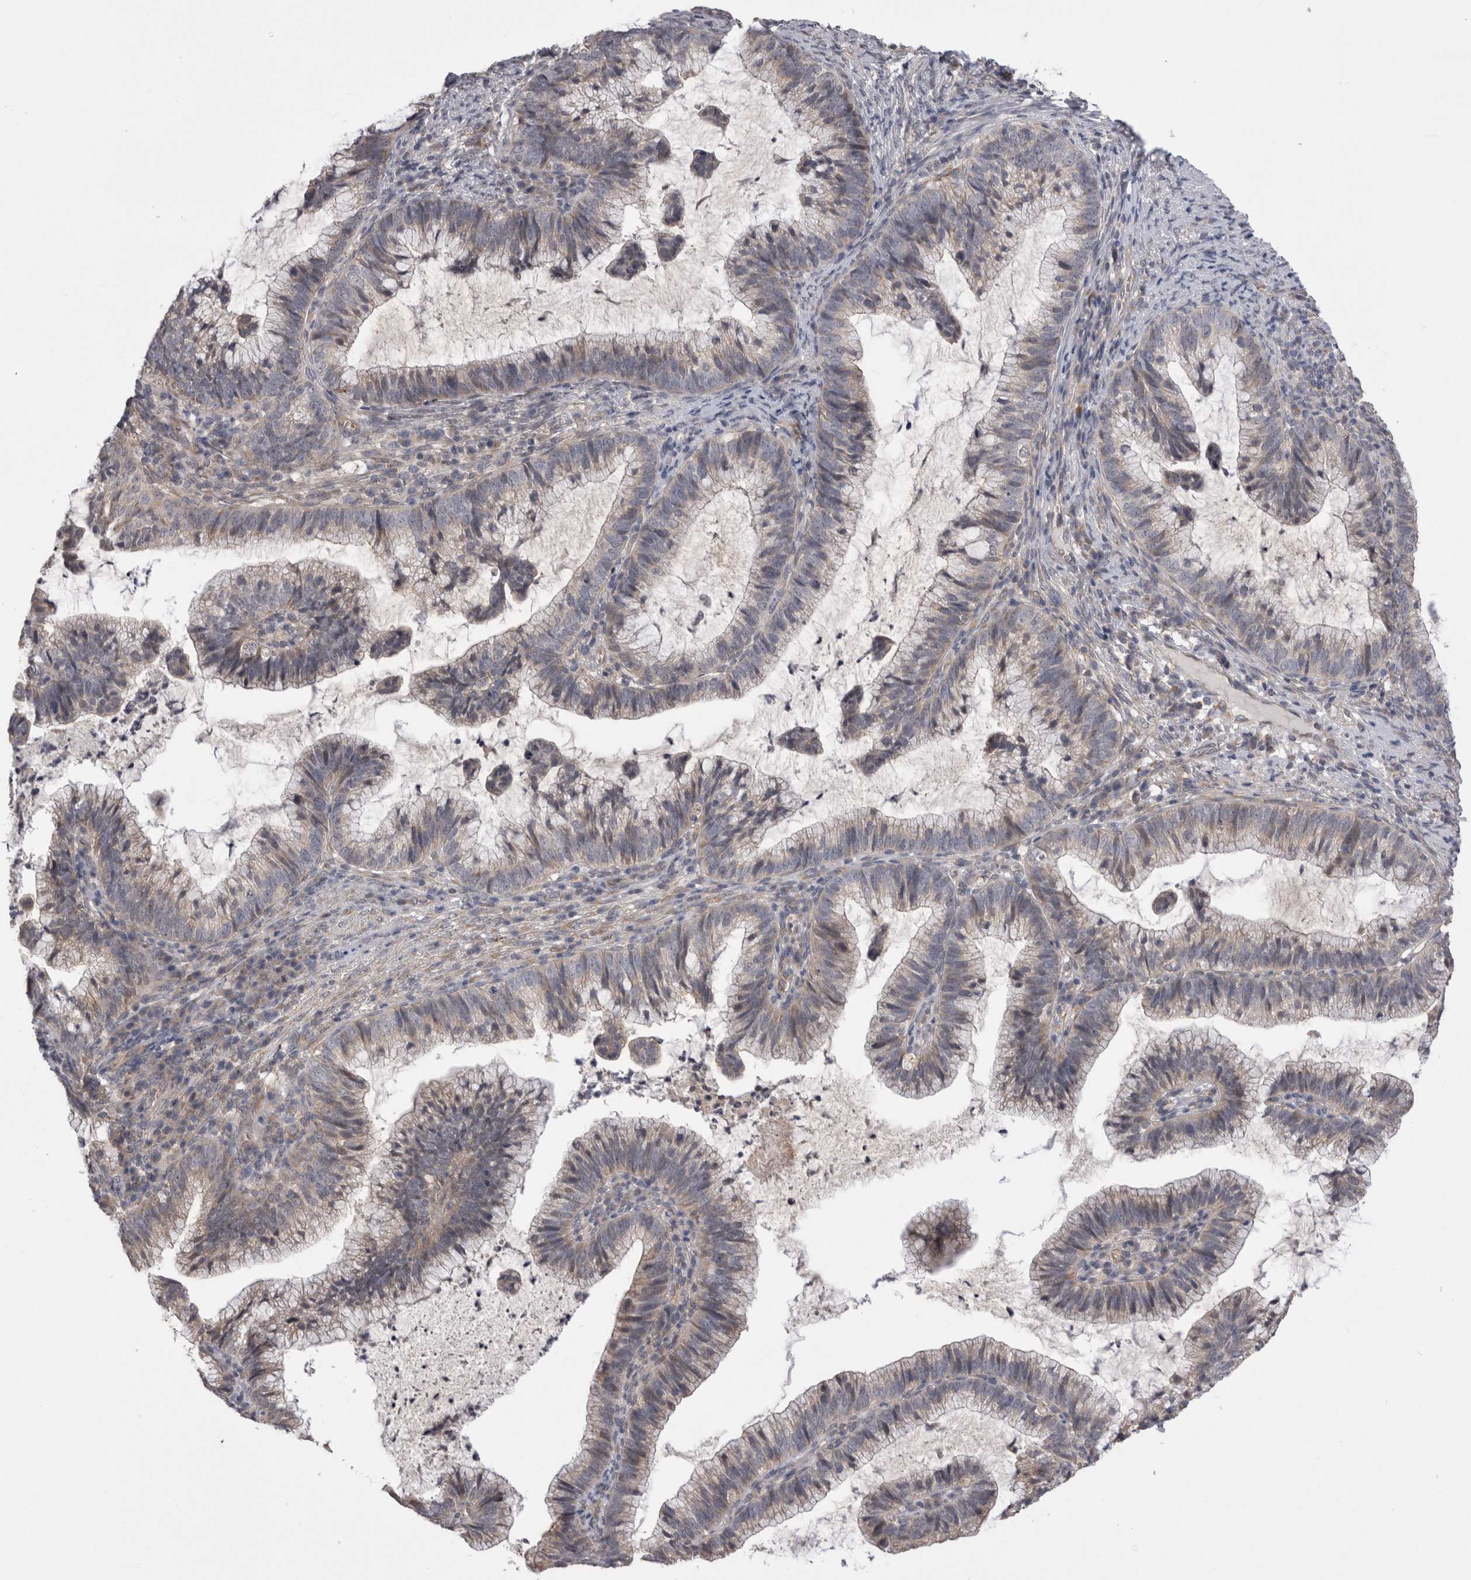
{"staining": {"intensity": "weak", "quantity": "<25%", "location": "cytoplasmic/membranous"}, "tissue": "cervical cancer", "cell_type": "Tumor cells", "image_type": "cancer", "snomed": [{"axis": "morphology", "description": "Adenocarcinoma, NOS"}, {"axis": "topography", "description": "Cervix"}], "caption": "High magnification brightfield microscopy of cervical cancer (adenocarcinoma) stained with DAB (brown) and counterstained with hematoxylin (blue): tumor cells show no significant positivity.", "gene": "ARHGAP29", "patient": {"sex": "female", "age": 36}}